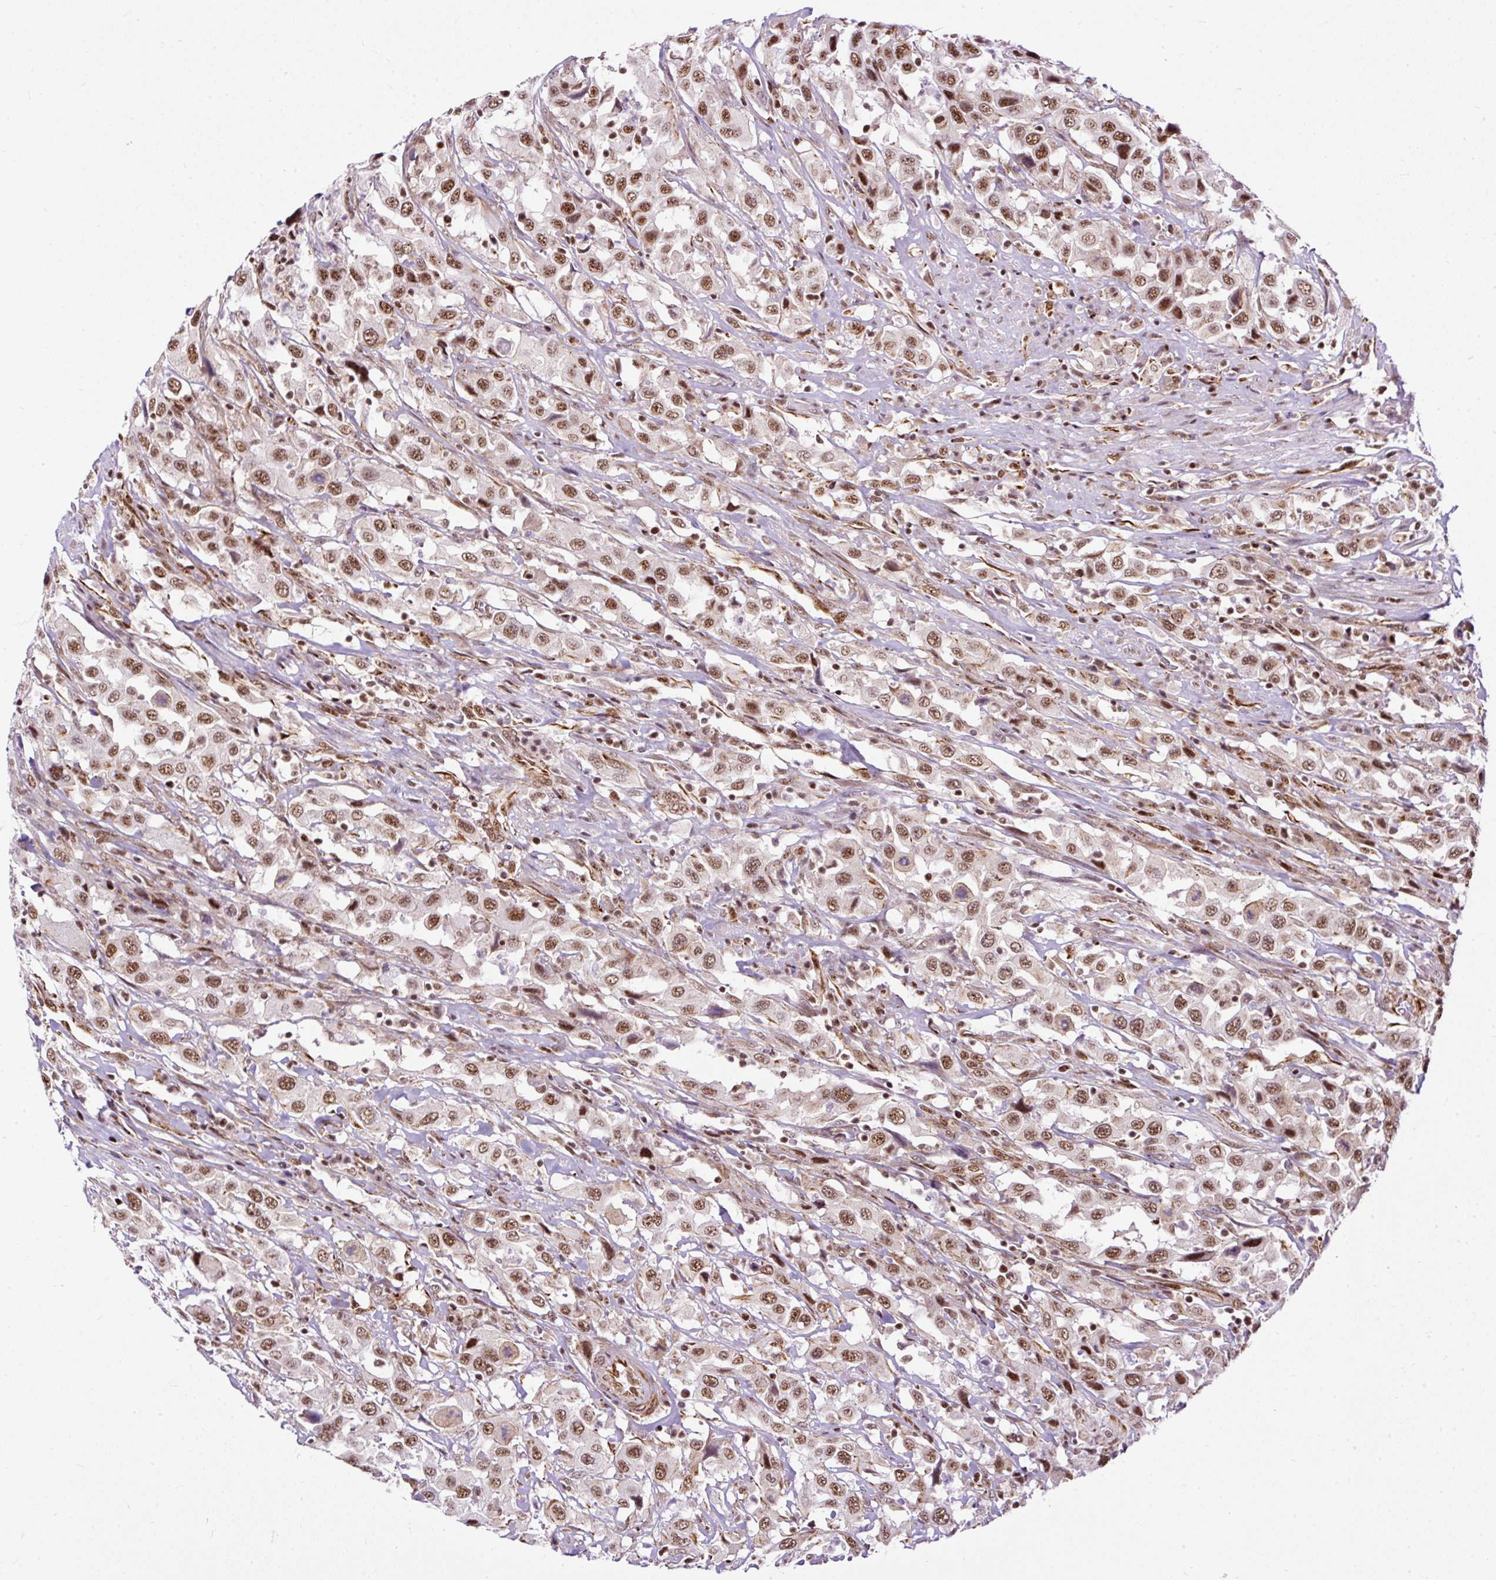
{"staining": {"intensity": "moderate", "quantity": ">75%", "location": "nuclear"}, "tissue": "urothelial cancer", "cell_type": "Tumor cells", "image_type": "cancer", "snomed": [{"axis": "morphology", "description": "Urothelial carcinoma, High grade"}, {"axis": "topography", "description": "Urinary bladder"}], "caption": "Immunohistochemistry staining of urothelial carcinoma (high-grade), which displays medium levels of moderate nuclear expression in approximately >75% of tumor cells indicating moderate nuclear protein expression. The staining was performed using DAB (3,3'-diaminobenzidine) (brown) for protein detection and nuclei were counterstained in hematoxylin (blue).", "gene": "LUC7L2", "patient": {"sex": "male", "age": 61}}